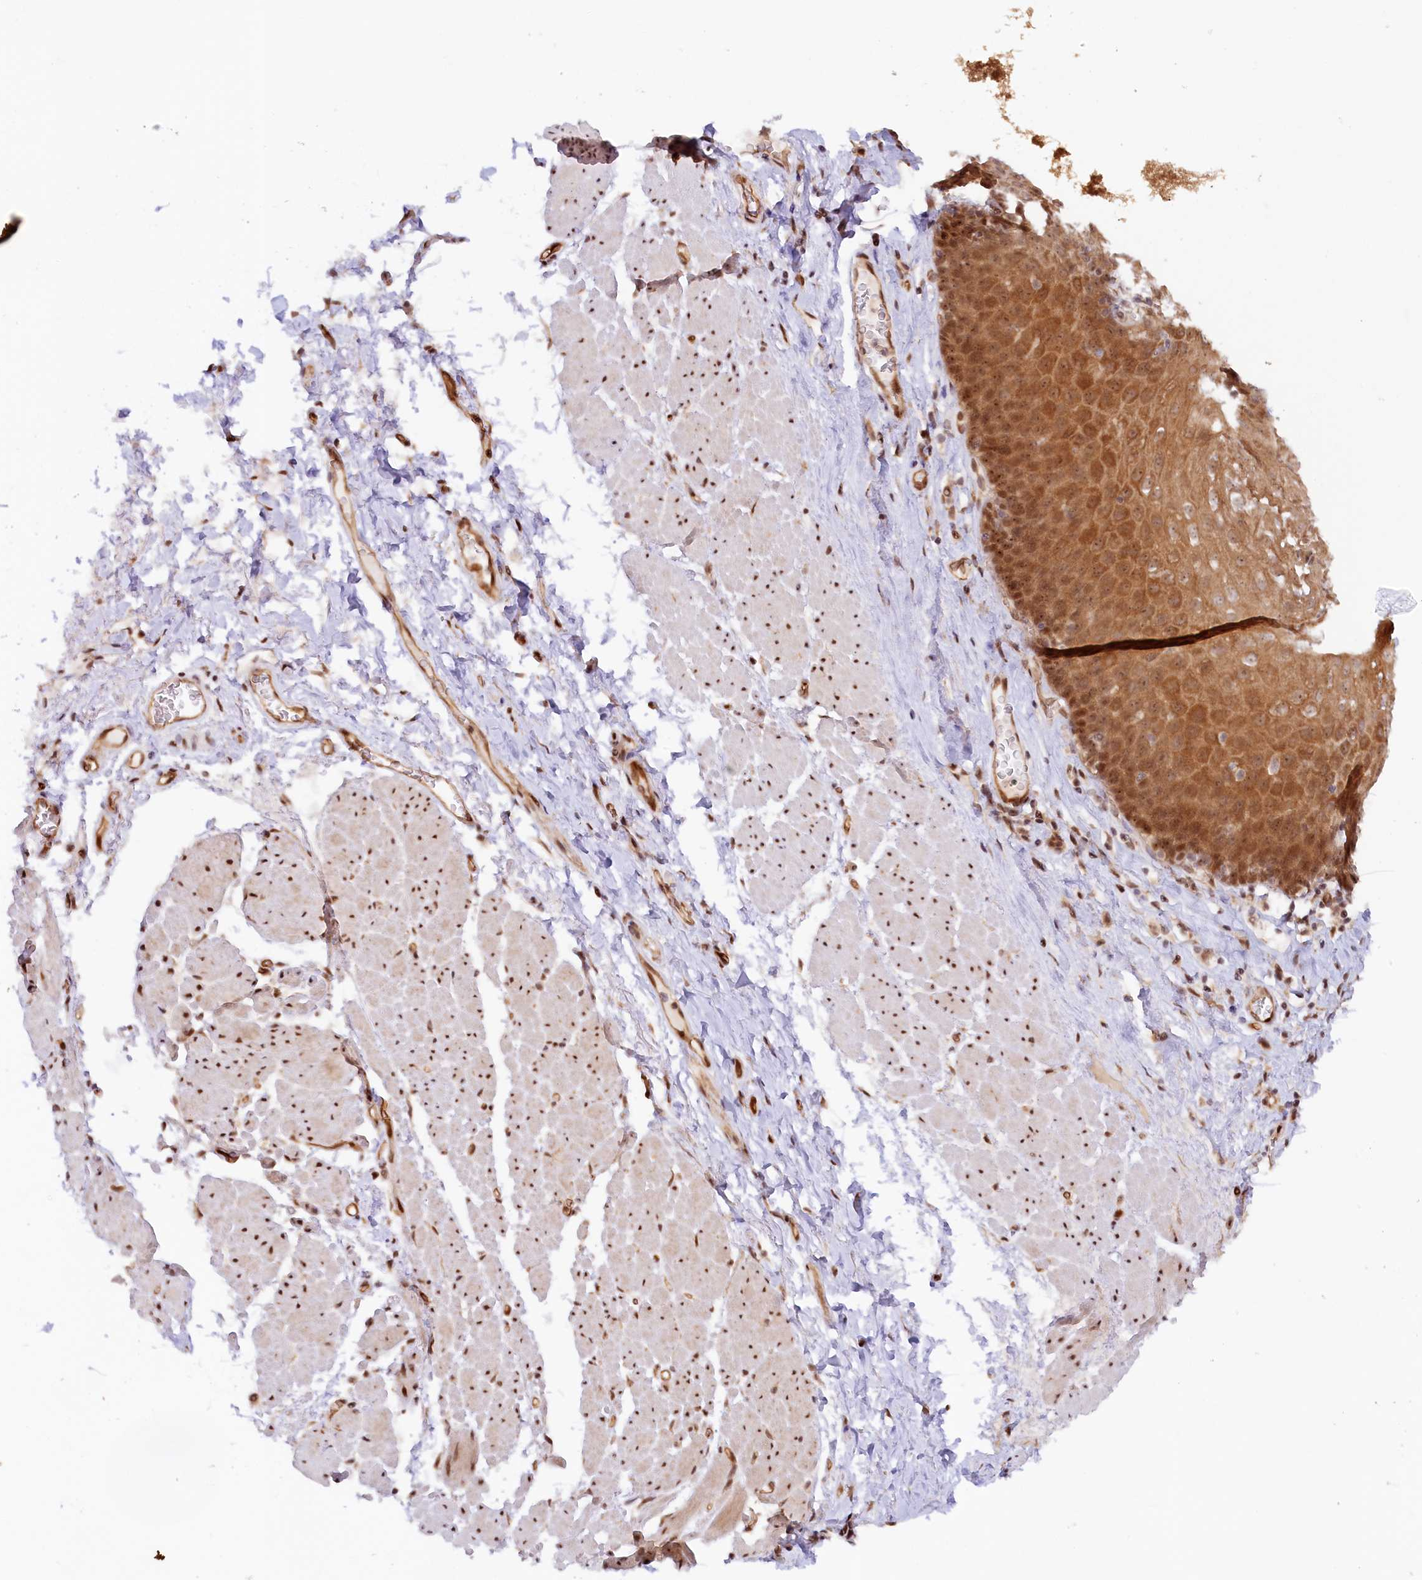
{"staining": {"intensity": "moderate", "quantity": ">75%", "location": "cytoplasmic/membranous,nuclear"}, "tissue": "esophagus", "cell_type": "Squamous epithelial cells", "image_type": "normal", "snomed": [{"axis": "morphology", "description": "Normal tissue, NOS"}, {"axis": "topography", "description": "Esophagus"}], "caption": "IHC of normal human esophagus displays medium levels of moderate cytoplasmic/membranous,nuclear staining in about >75% of squamous epithelial cells.", "gene": "ANKRD24", "patient": {"sex": "female", "age": 66}}